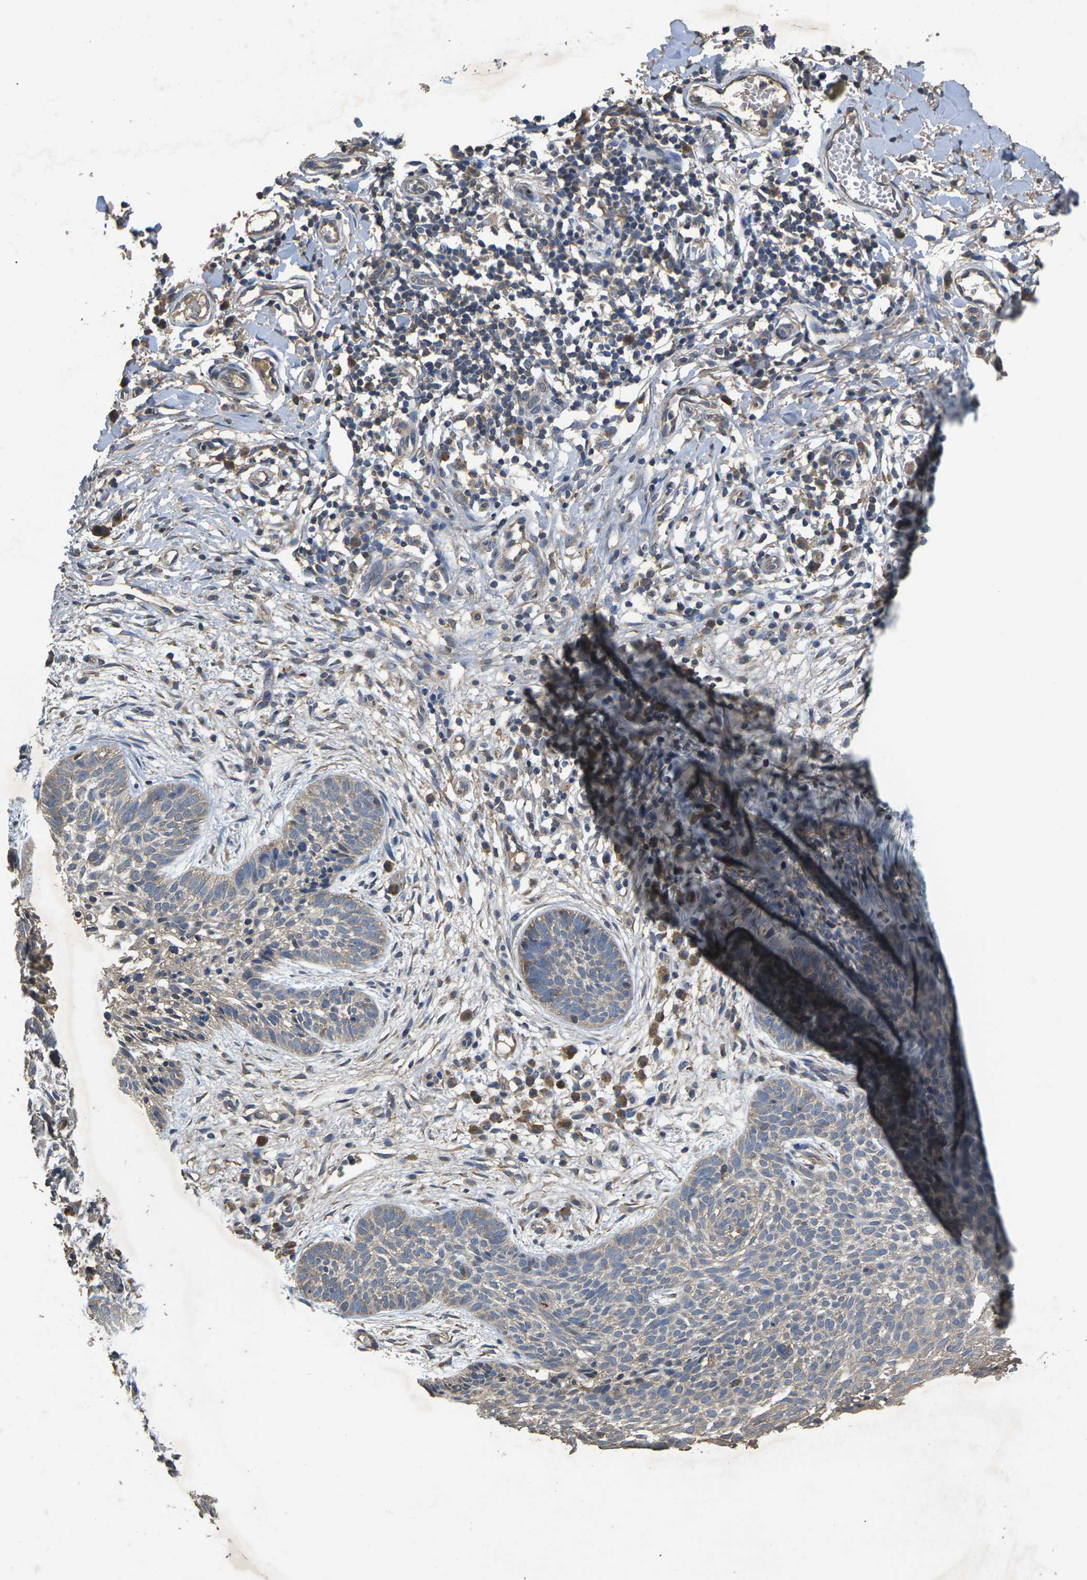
{"staining": {"intensity": "weak", "quantity": "<25%", "location": "cytoplasmic/membranous"}, "tissue": "skin cancer", "cell_type": "Tumor cells", "image_type": "cancer", "snomed": [{"axis": "morphology", "description": "Basal cell carcinoma"}, {"axis": "topography", "description": "Skin"}], "caption": "The photomicrograph shows no significant staining in tumor cells of basal cell carcinoma (skin). (DAB immunohistochemistry (IHC), high magnification).", "gene": "B4GAT1", "patient": {"sex": "female", "age": 59}}